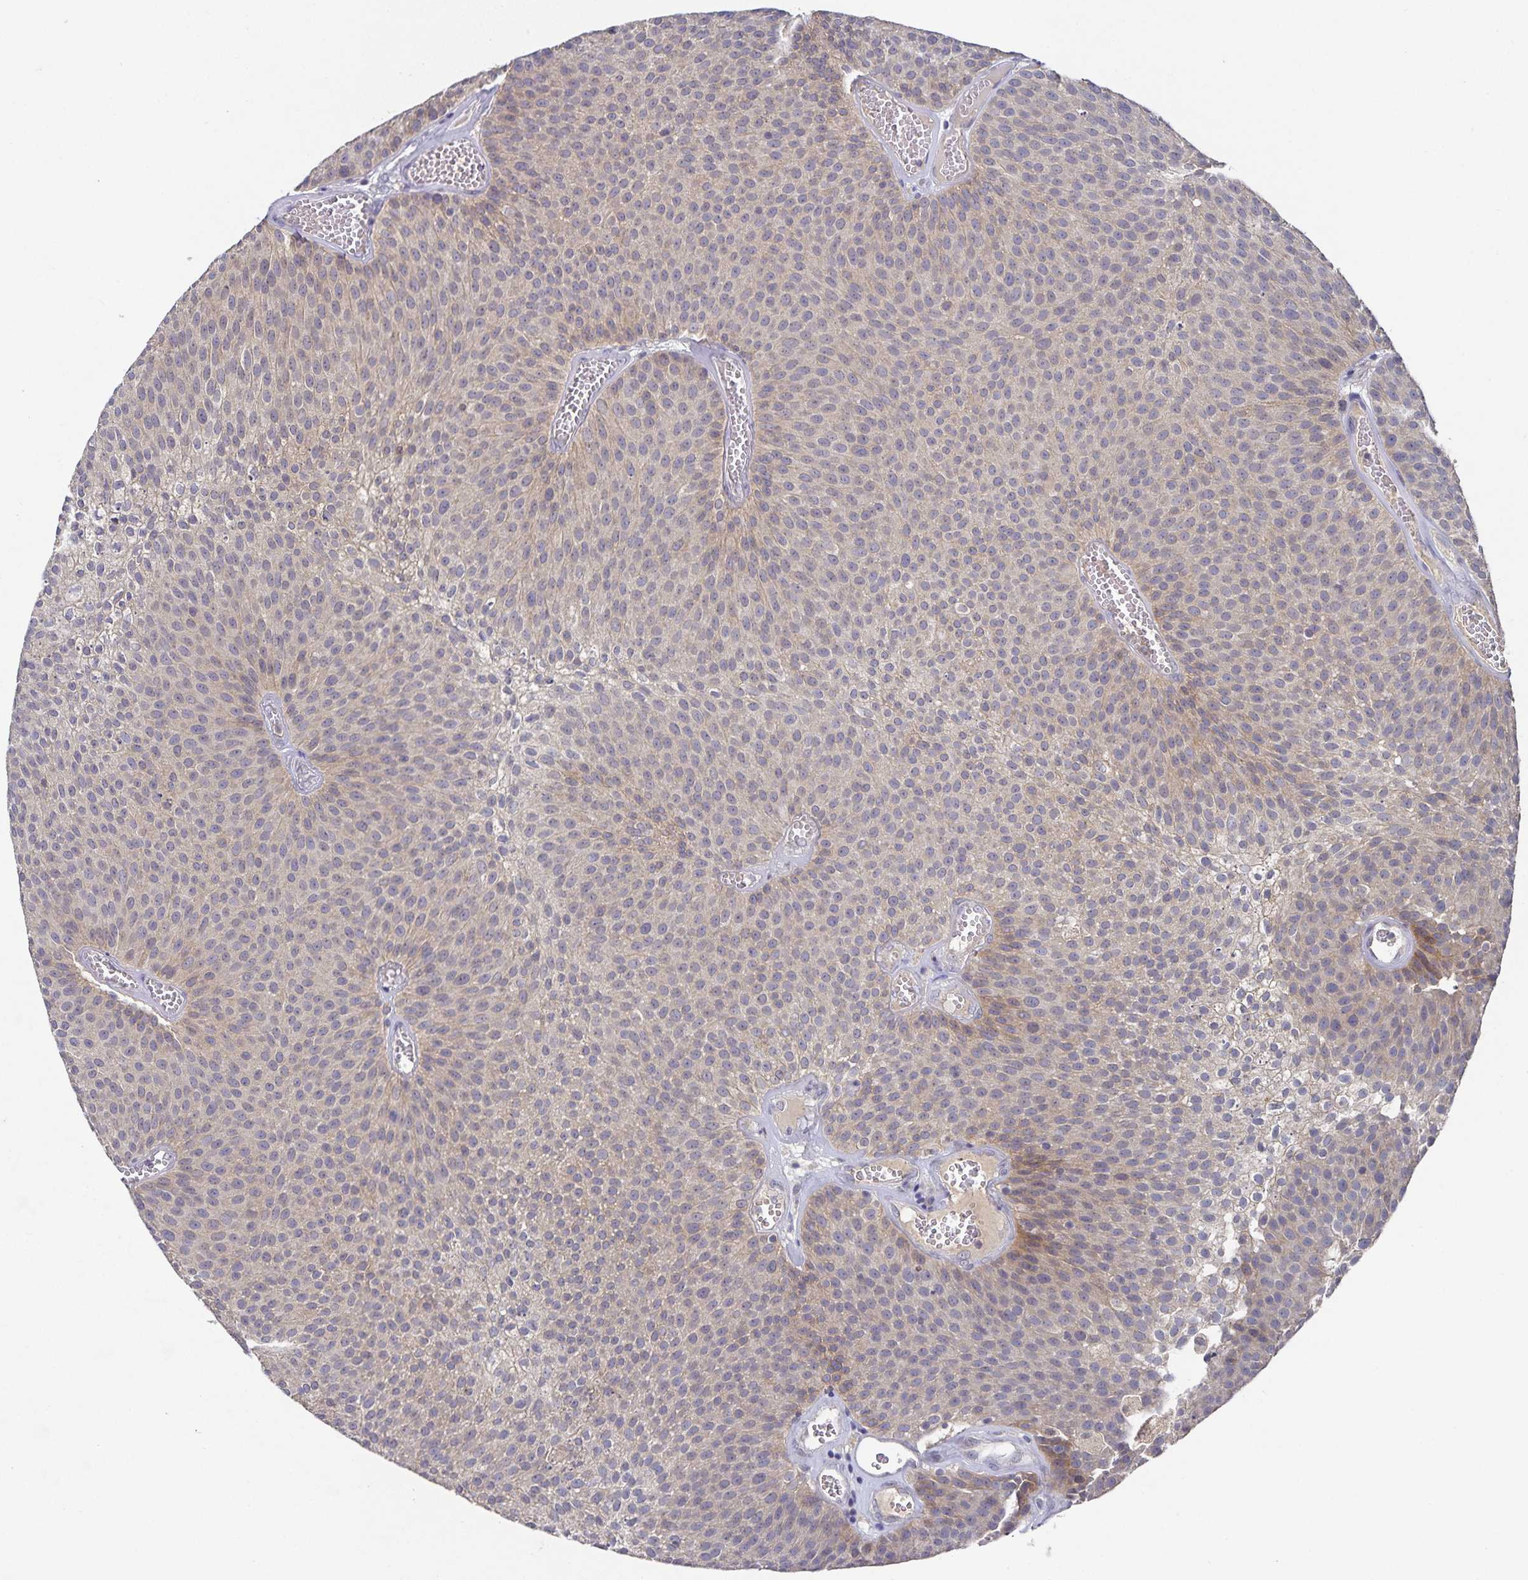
{"staining": {"intensity": "weak", "quantity": "<25%", "location": "cytoplasmic/membranous"}, "tissue": "urothelial cancer", "cell_type": "Tumor cells", "image_type": "cancer", "snomed": [{"axis": "morphology", "description": "Urothelial carcinoma, Low grade"}, {"axis": "topography", "description": "Urinary bladder"}], "caption": "There is no significant staining in tumor cells of urothelial cancer.", "gene": "HEPN1", "patient": {"sex": "female", "age": 79}}